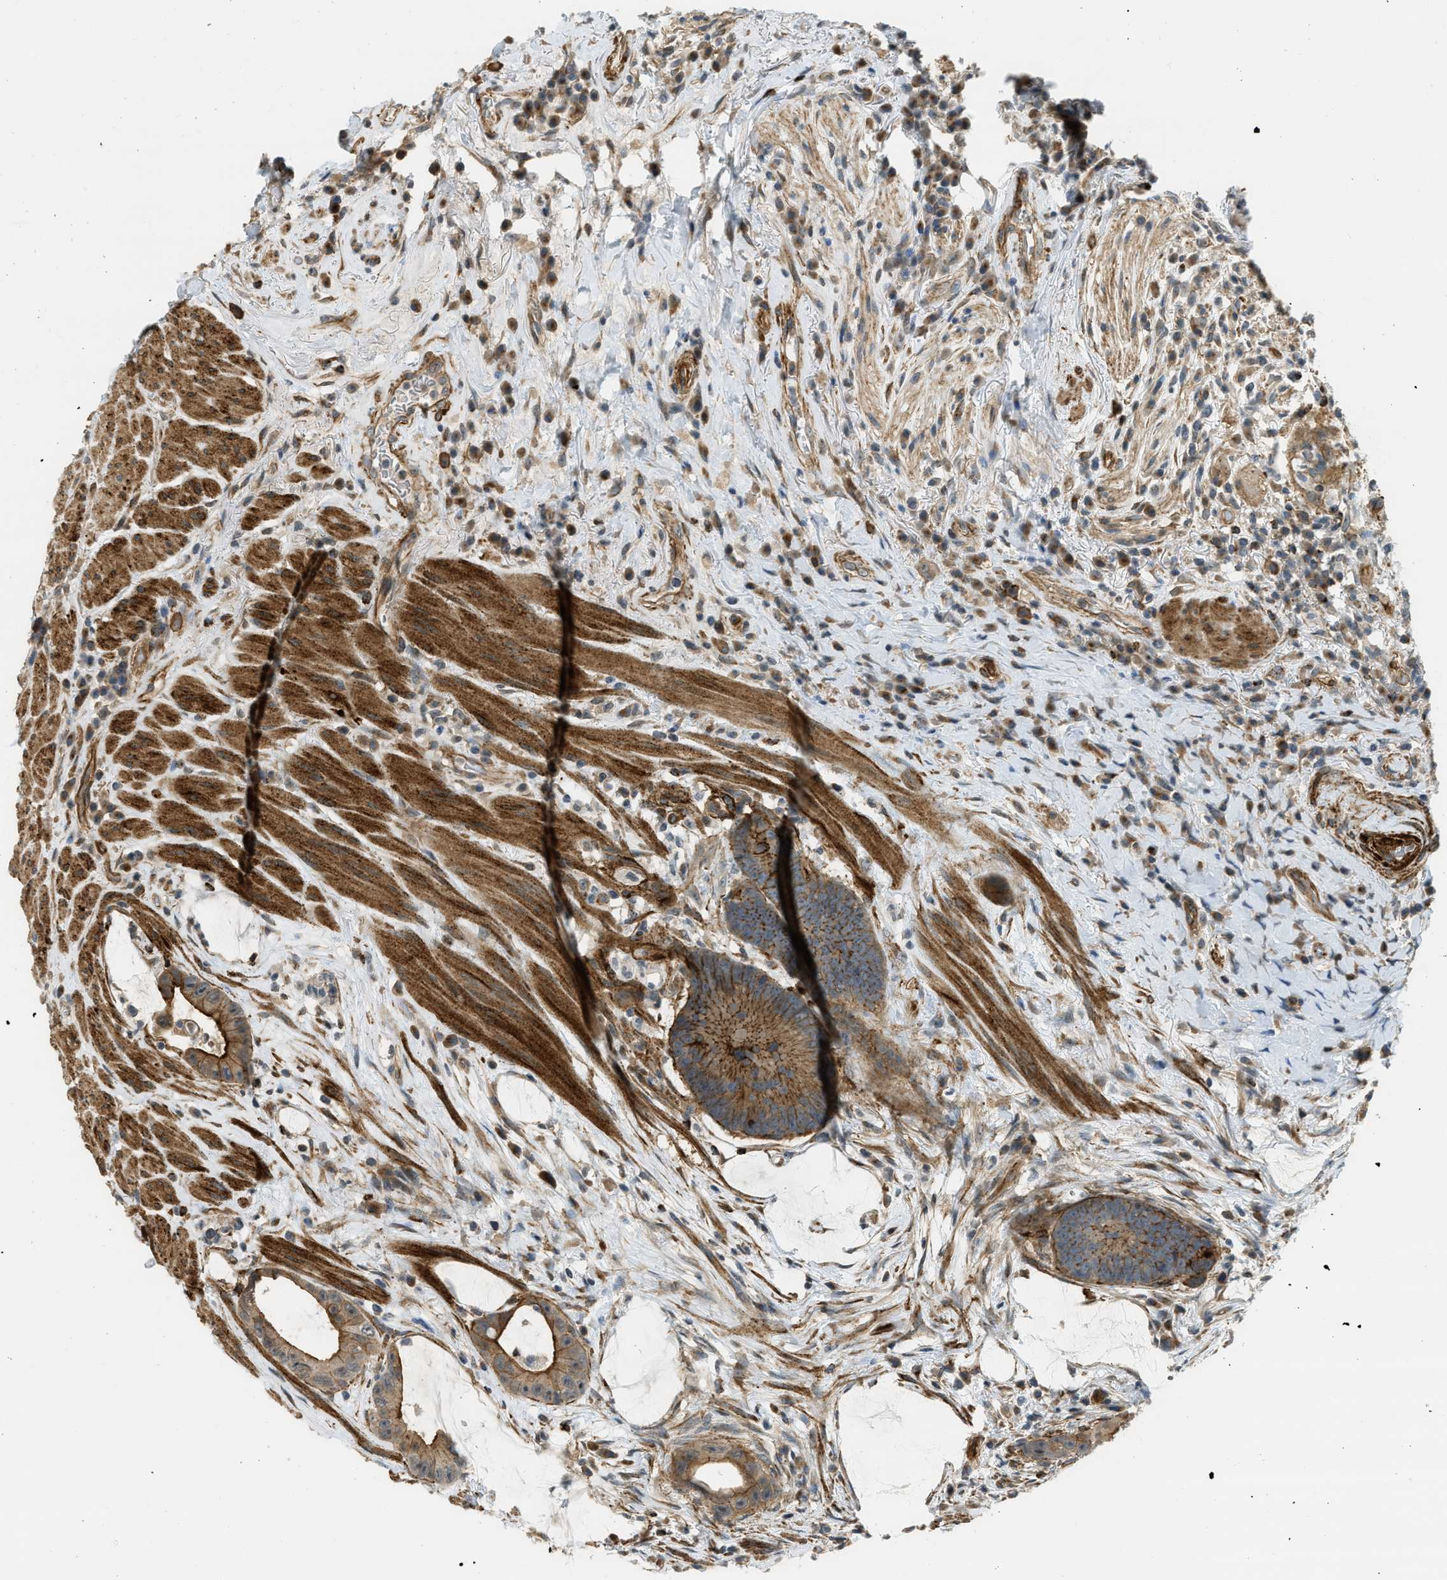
{"staining": {"intensity": "strong", "quantity": ">75%", "location": "cytoplasmic/membranous"}, "tissue": "colorectal cancer", "cell_type": "Tumor cells", "image_type": "cancer", "snomed": [{"axis": "morphology", "description": "Adenocarcinoma, NOS"}, {"axis": "topography", "description": "Rectum"}], "caption": "Human colorectal adenocarcinoma stained with a brown dye exhibits strong cytoplasmic/membranous positive positivity in about >75% of tumor cells.", "gene": "KIAA1671", "patient": {"sex": "female", "age": 89}}